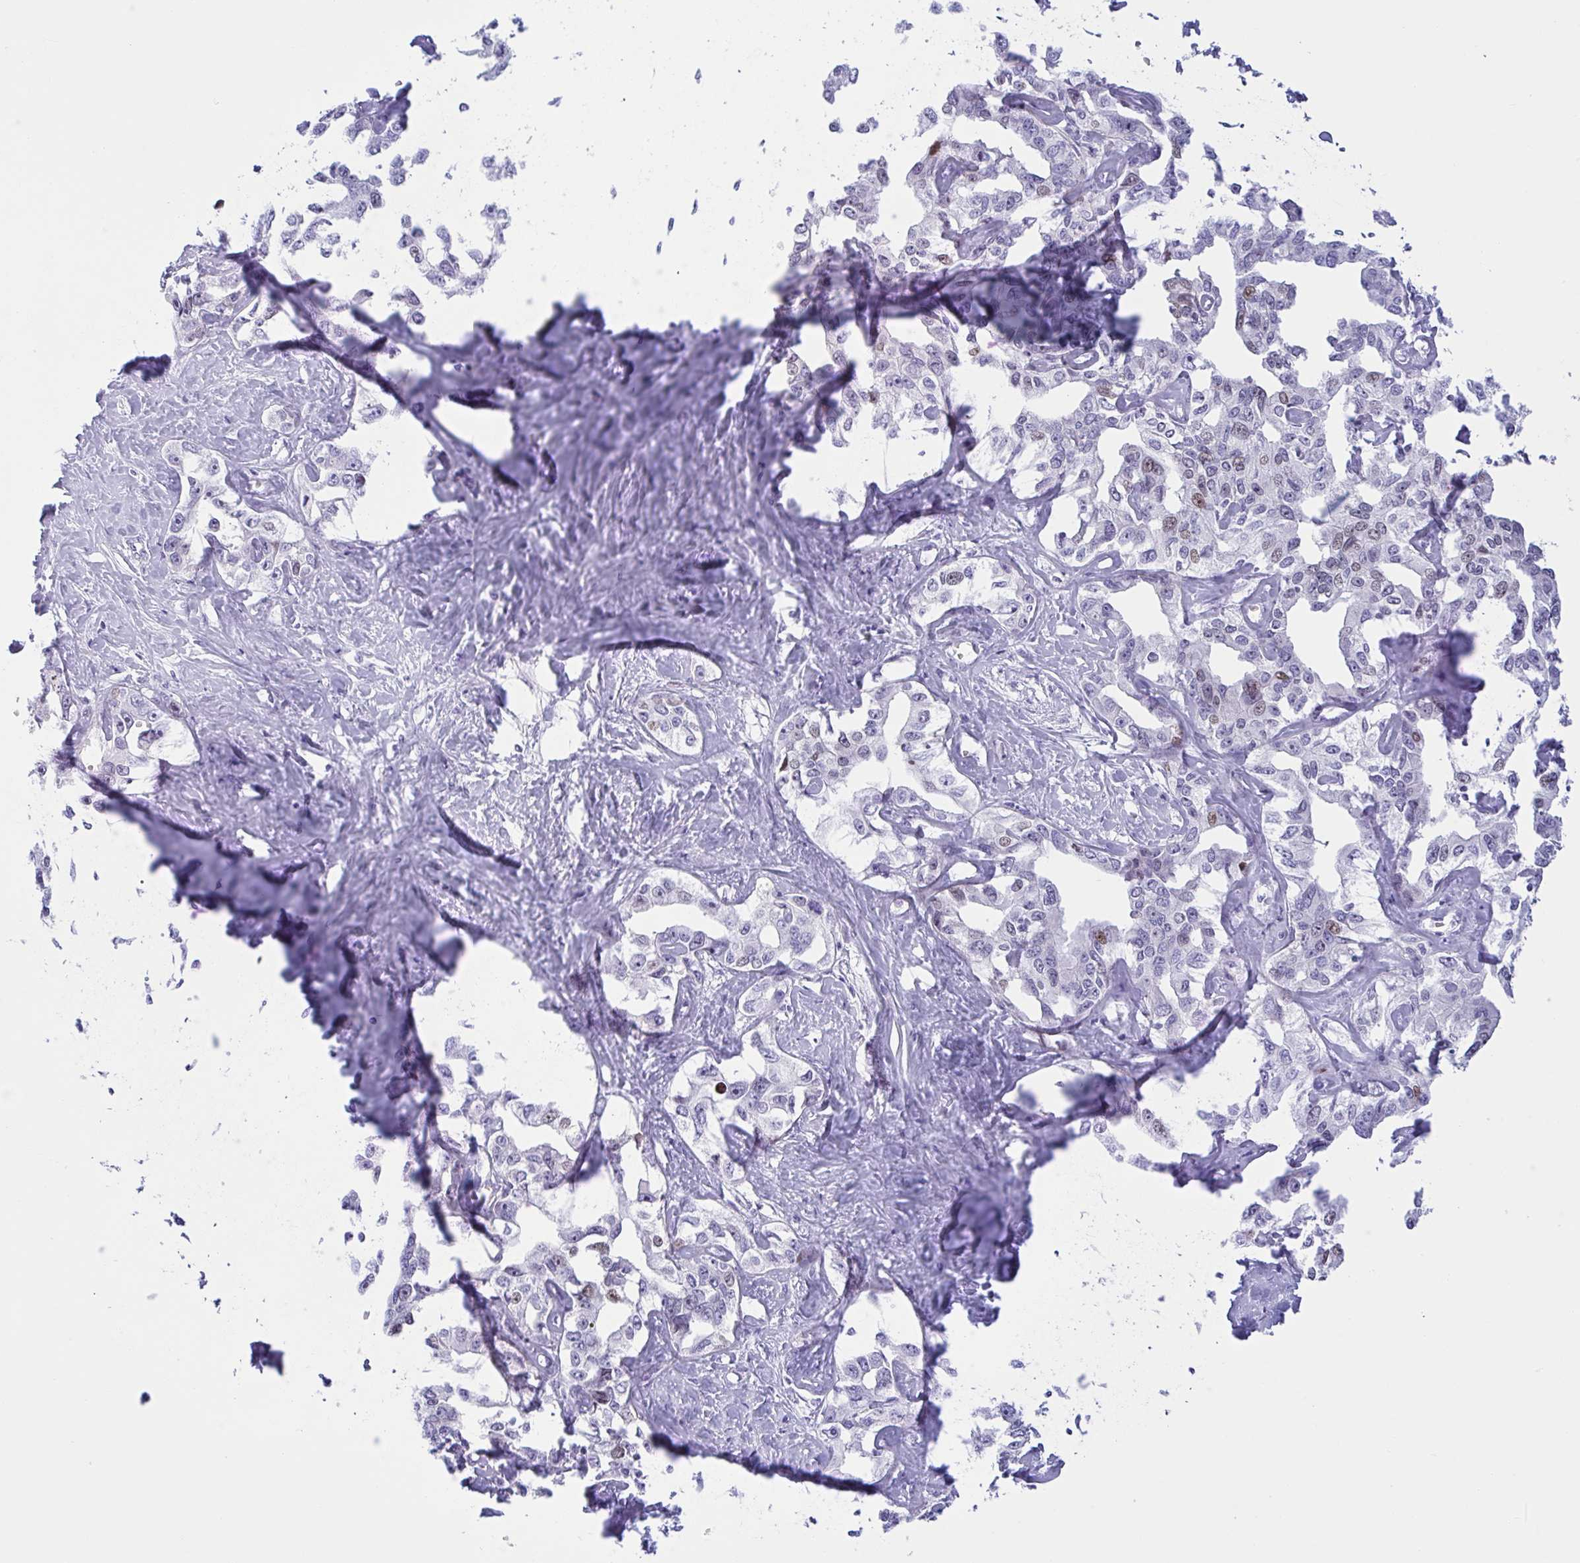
{"staining": {"intensity": "weak", "quantity": "<25%", "location": "nuclear"}, "tissue": "liver cancer", "cell_type": "Tumor cells", "image_type": "cancer", "snomed": [{"axis": "morphology", "description": "Cholangiocarcinoma"}, {"axis": "topography", "description": "Liver"}], "caption": "Cholangiocarcinoma (liver) was stained to show a protein in brown. There is no significant expression in tumor cells.", "gene": "AHCYL2", "patient": {"sex": "male", "age": 59}}